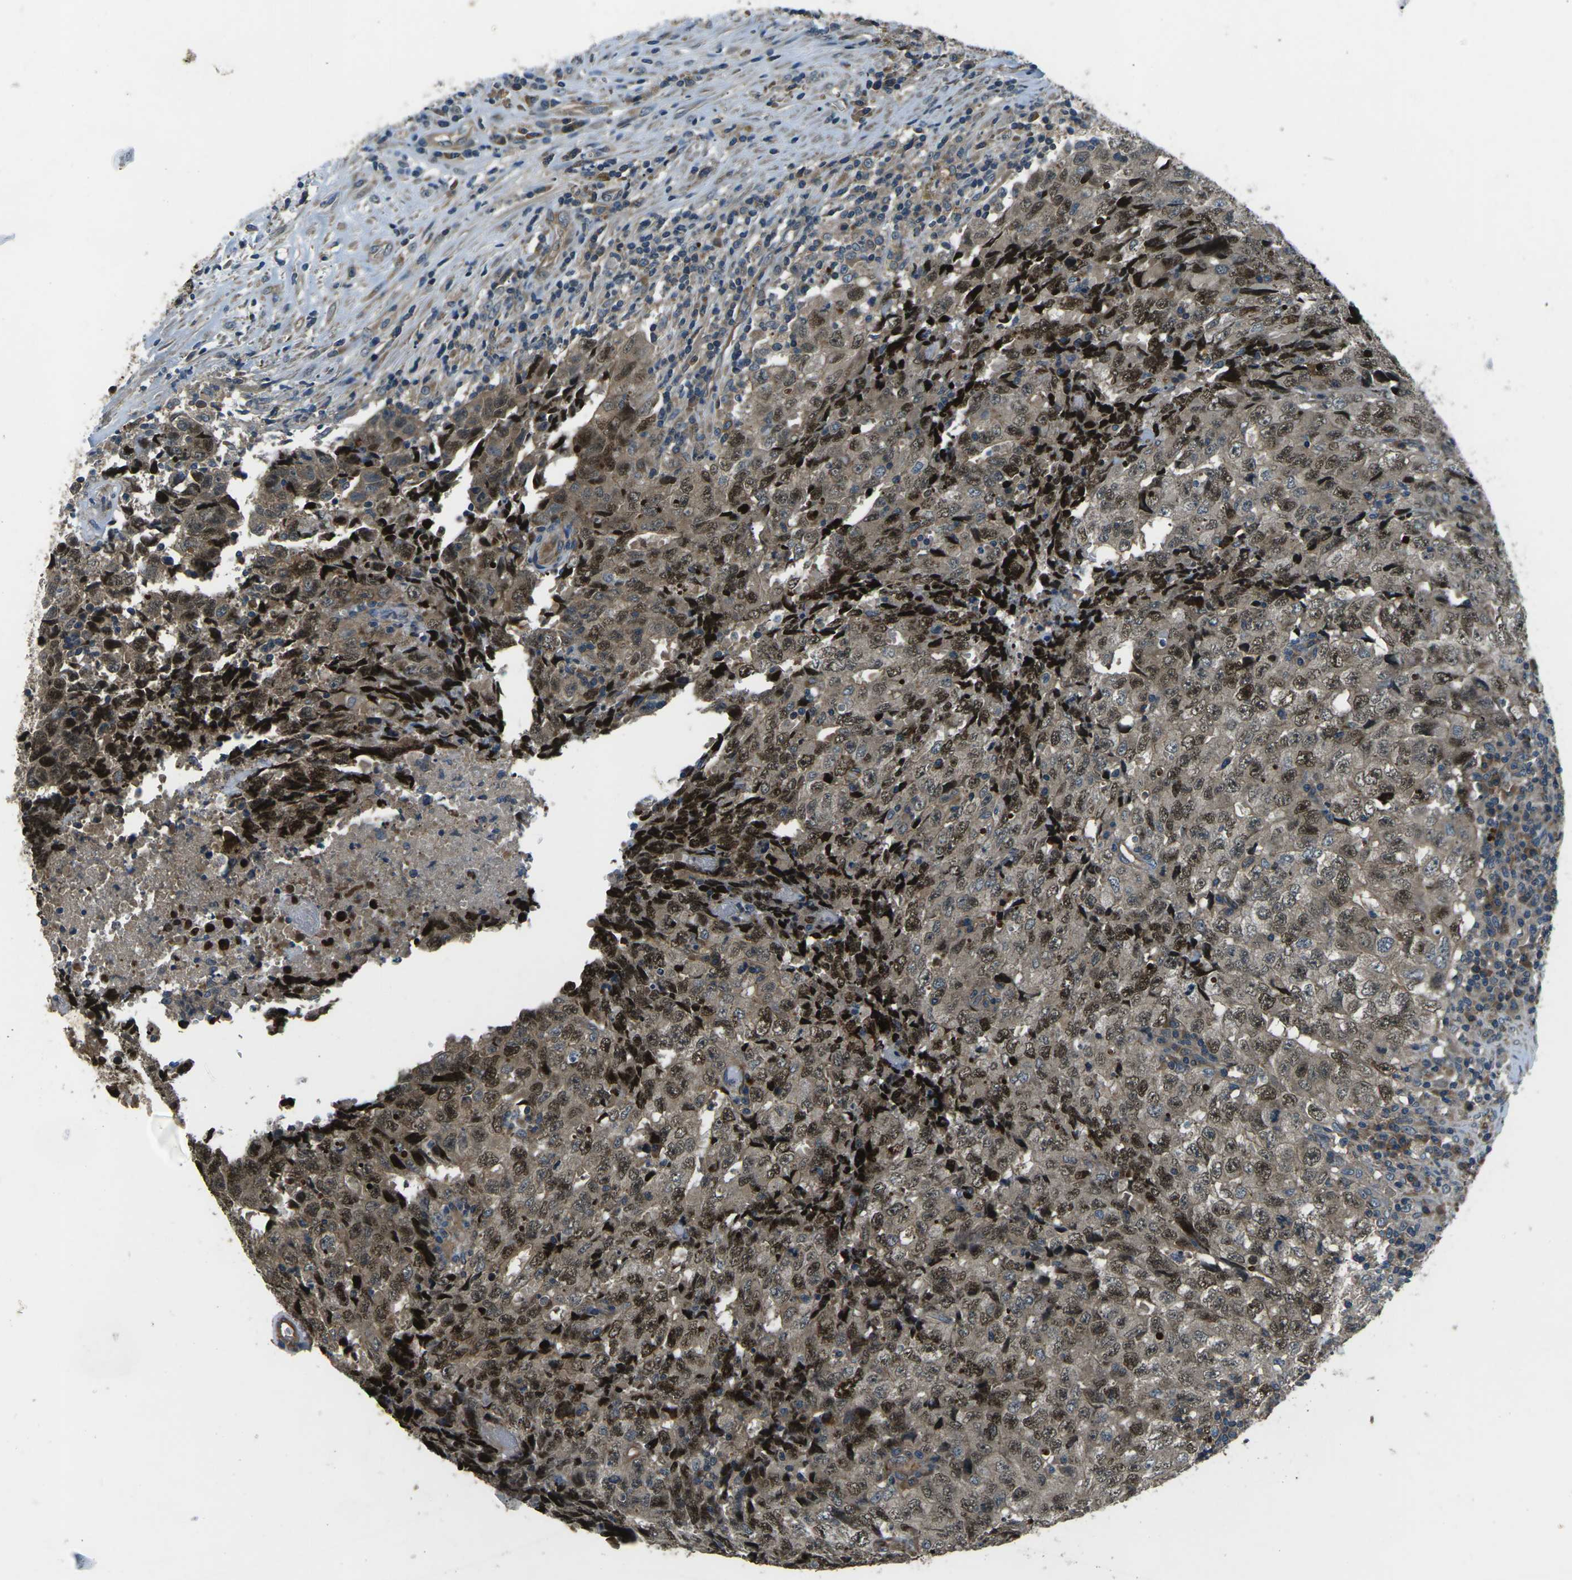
{"staining": {"intensity": "moderate", "quantity": "25%-75%", "location": "cytoplasmic/membranous,nuclear"}, "tissue": "testis cancer", "cell_type": "Tumor cells", "image_type": "cancer", "snomed": [{"axis": "morphology", "description": "Necrosis, NOS"}, {"axis": "morphology", "description": "Carcinoma, Embryonal, NOS"}, {"axis": "topography", "description": "Testis"}], "caption": "Protein staining demonstrates moderate cytoplasmic/membranous and nuclear expression in about 25%-75% of tumor cells in testis embryonal carcinoma. The protein of interest is stained brown, and the nuclei are stained in blue (DAB (3,3'-diaminobenzidine) IHC with brightfield microscopy, high magnification).", "gene": "AFAP1", "patient": {"sex": "male", "age": 19}}